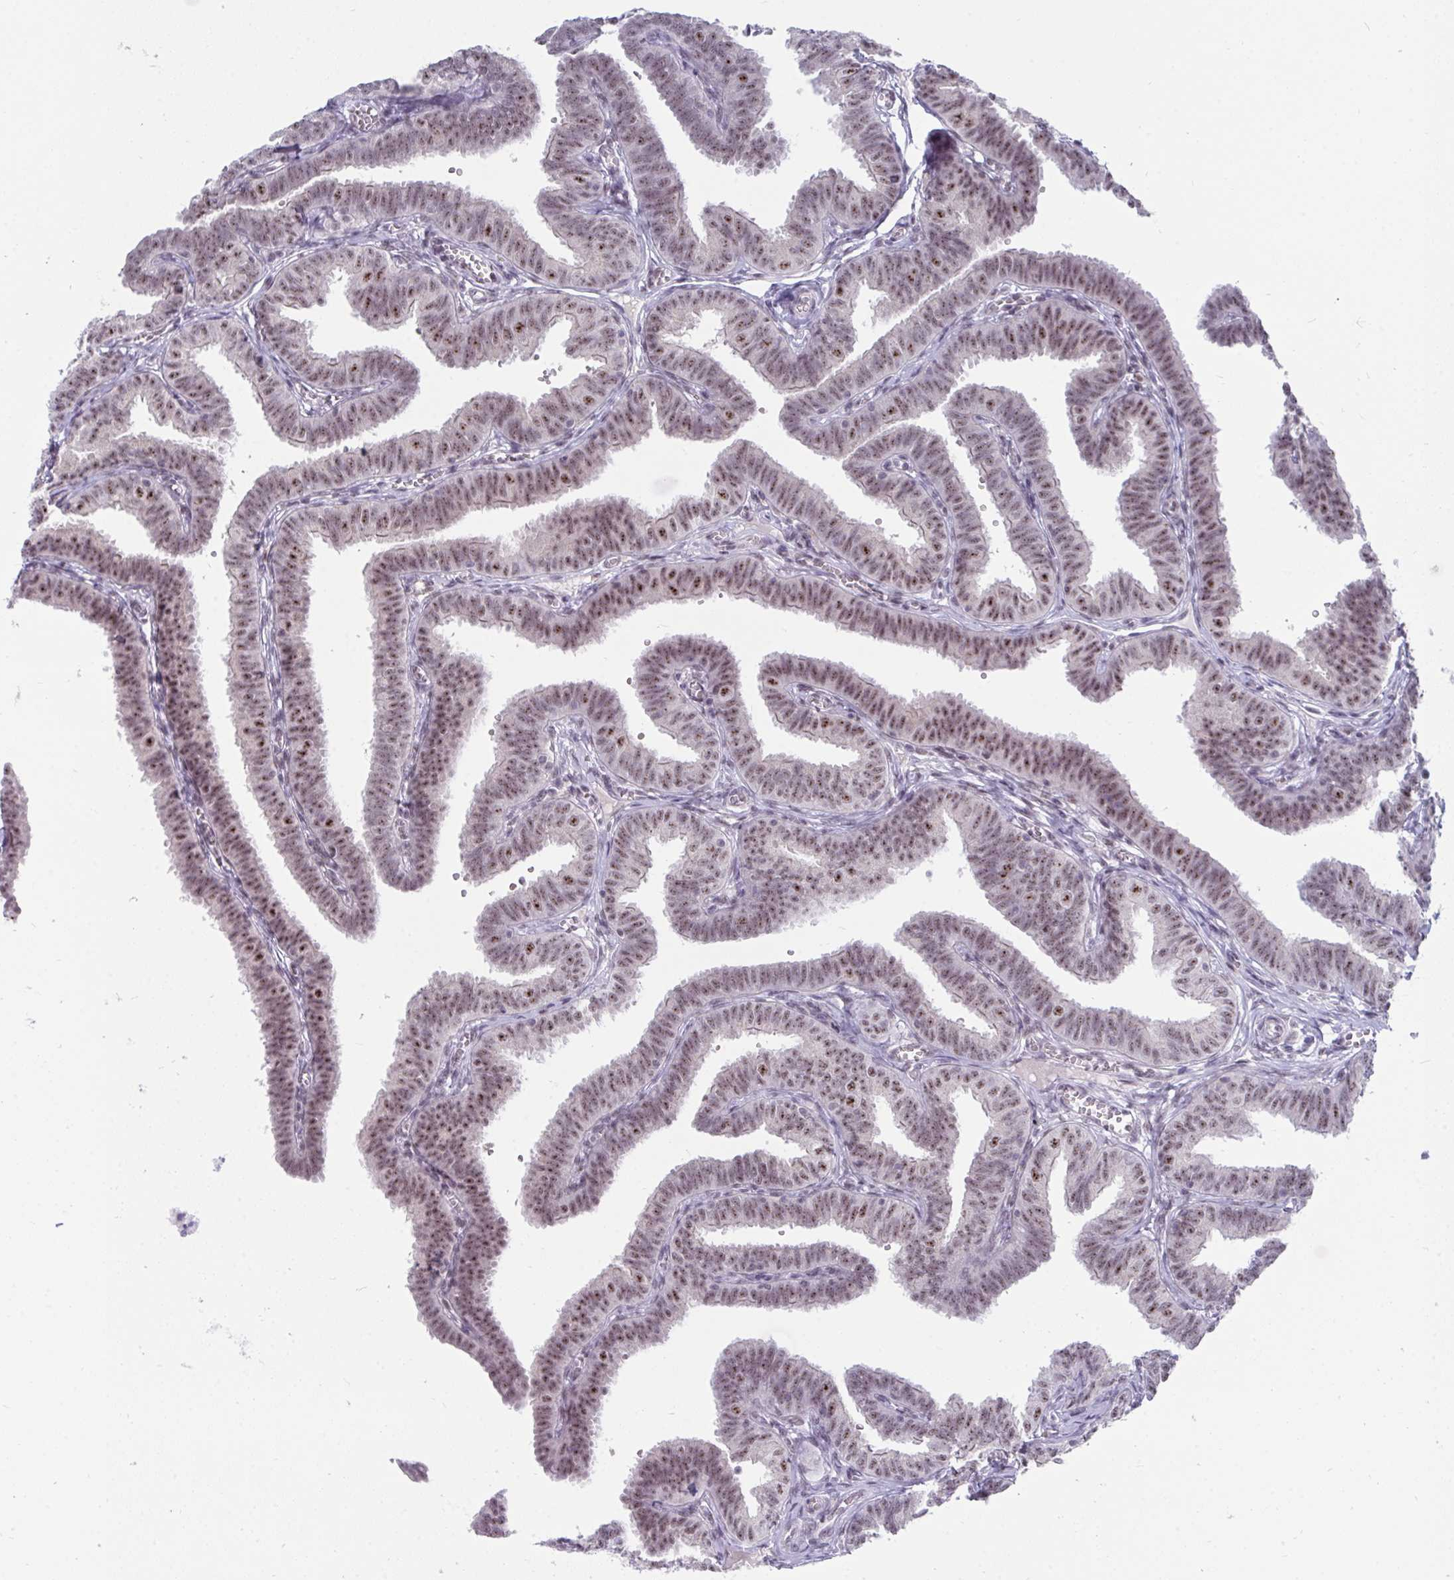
{"staining": {"intensity": "weak", "quantity": ">75%", "location": "cytoplasmic/membranous,nuclear"}, "tissue": "fallopian tube", "cell_type": "Glandular cells", "image_type": "normal", "snomed": [{"axis": "morphology", "description": "Normal tissue, NOS"}, {"axis": "topography", "description": "Fallopian tube"}], "caption": "A brown stain labels weak cytoplasmic/membranous,nuclear positivity of a protein in glandular cells of normal fallopian tube.", "gene": "PRR14", "patient": {"sex": "female", "age": 25}}